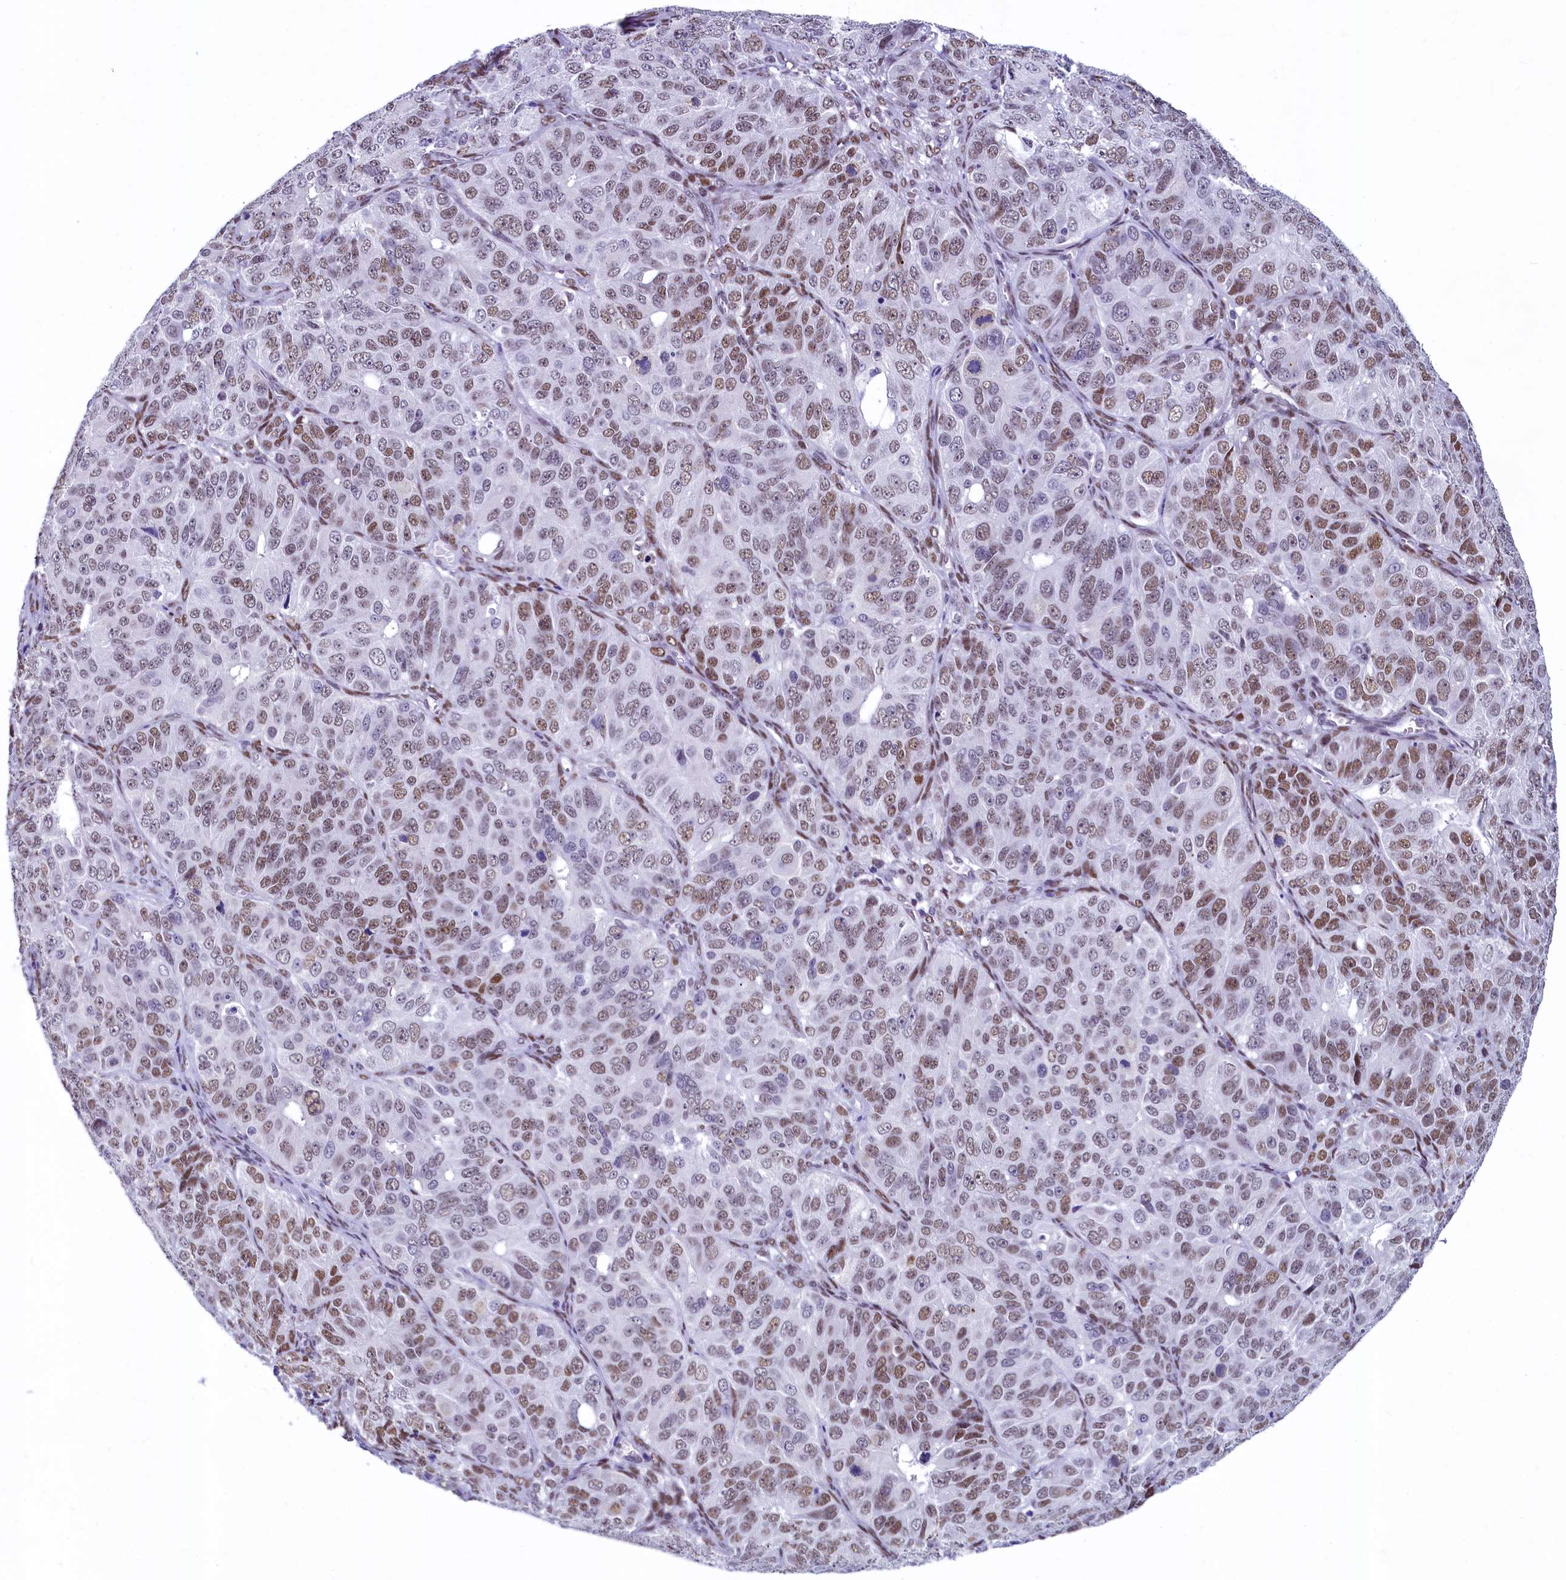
{"staining": {"intensity": "moderate", "quantity": ">75%", "location": "nuclear"}, "tissue": "ovarian cancer", "cell_type": "Tumor cells", "image_type": "cancer", "snomed": [{"axis": "morphology", "description": "Carcinoma, endometroid"}, {"axis": "topography", "description": "Ovary"}], "caption": "Ovarian cancer (endometroid carcinoma) stained with a protein marker shows moderate staining in tumor cells.", "gene": "SUGP2", "patient": {"sex": "female", "age": 51}}